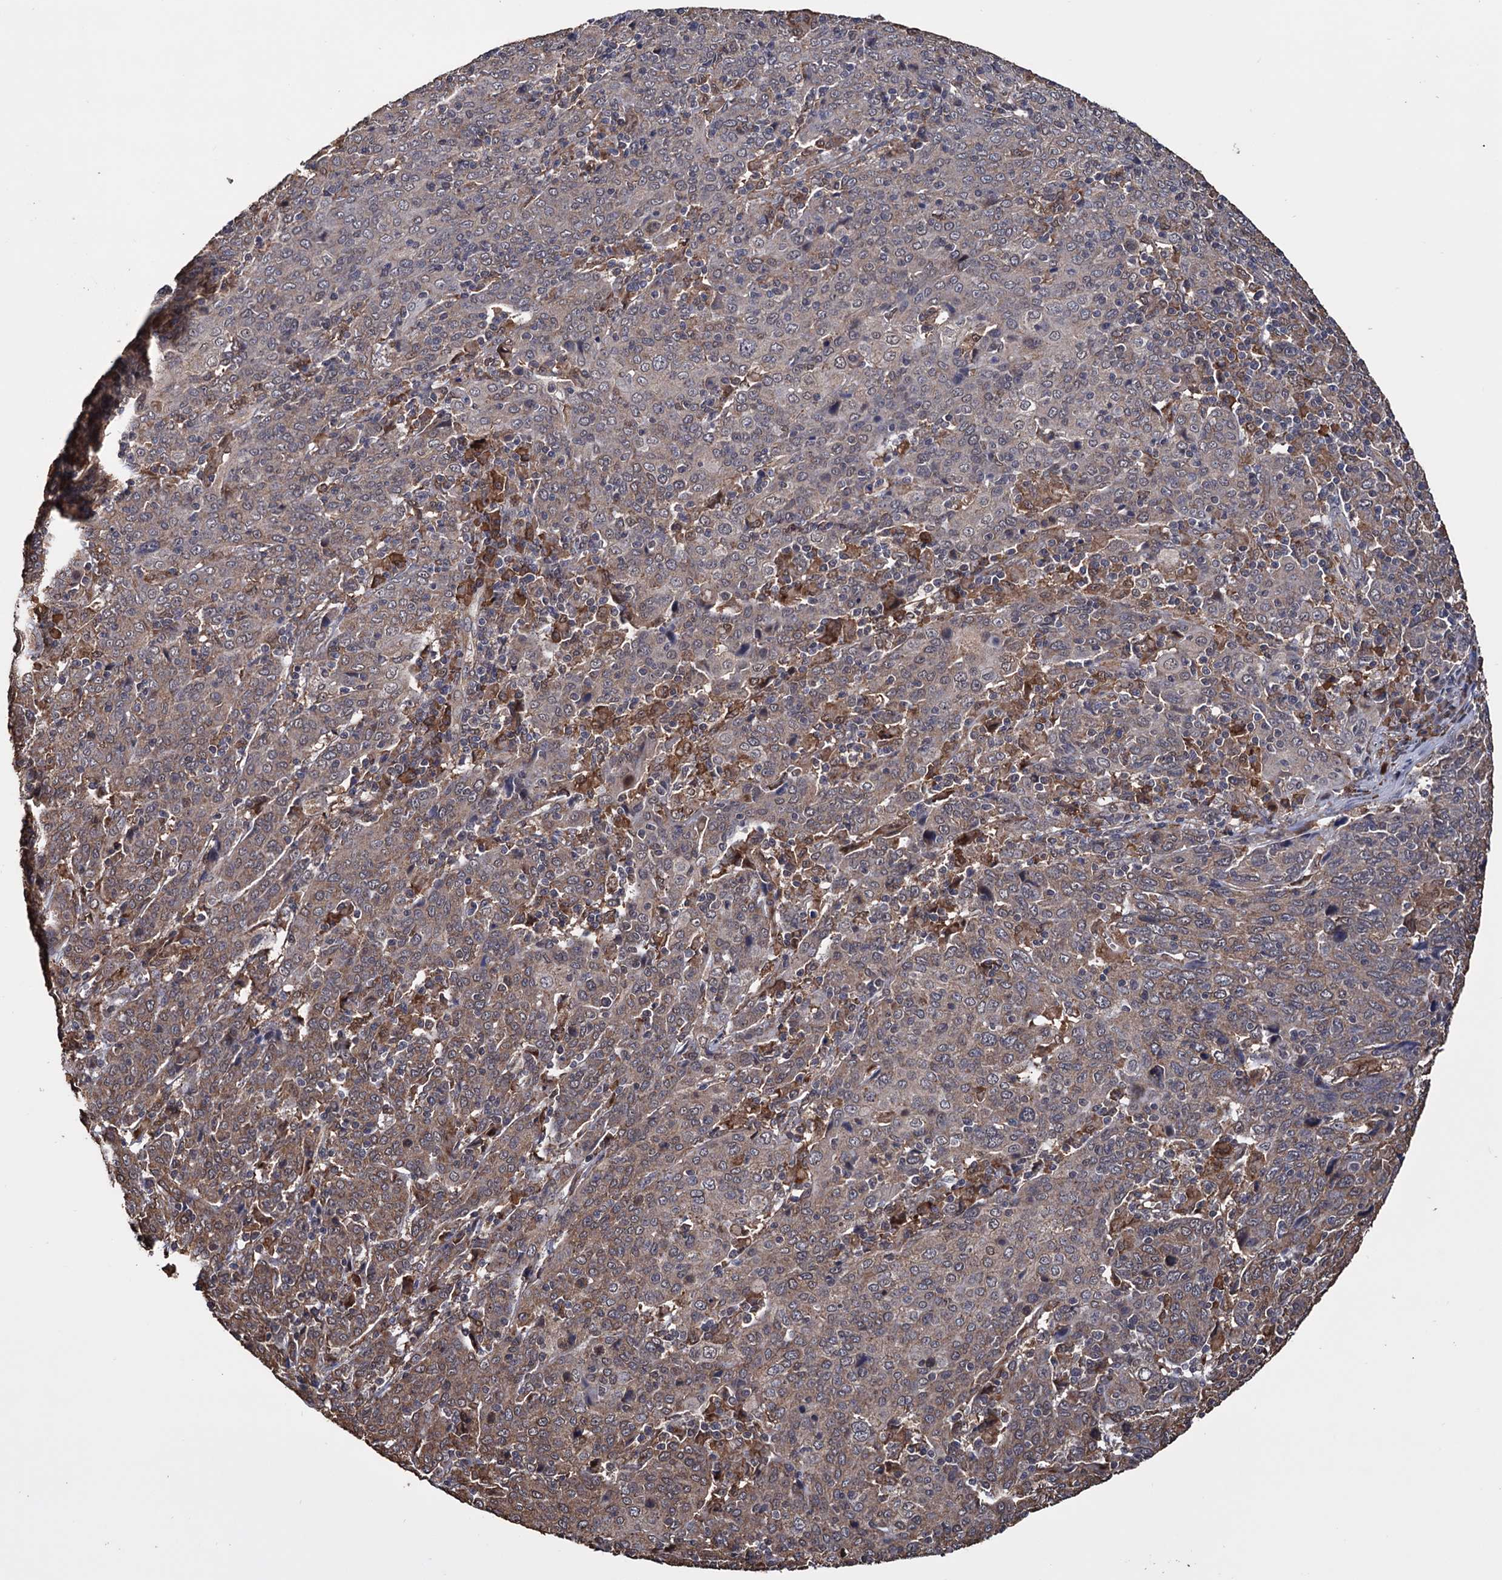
{"staining": {"intensity": "moderate", "quantity": "25%-75%", "location": "cytoplasmic/membranous"}, "tissue": "cervical cancer", "cell_type": "Tumor cells", "image_type": "cancer", "snomed": [{"axis": "morphology", "description": "Squamous cell carcinoma, NOS"}, {"axis": "topography", "description": "Cervix"}], "caption": "Immunohistochemical staining of human cervical squamous cell carcinoma exhibits medium levels of moderate cytoplasmic/membranous protein positivity in approximately 25%-75% of tumor cells.", "gene": "TBC1D12", "patient": {"sex": "female", "age": 67}}